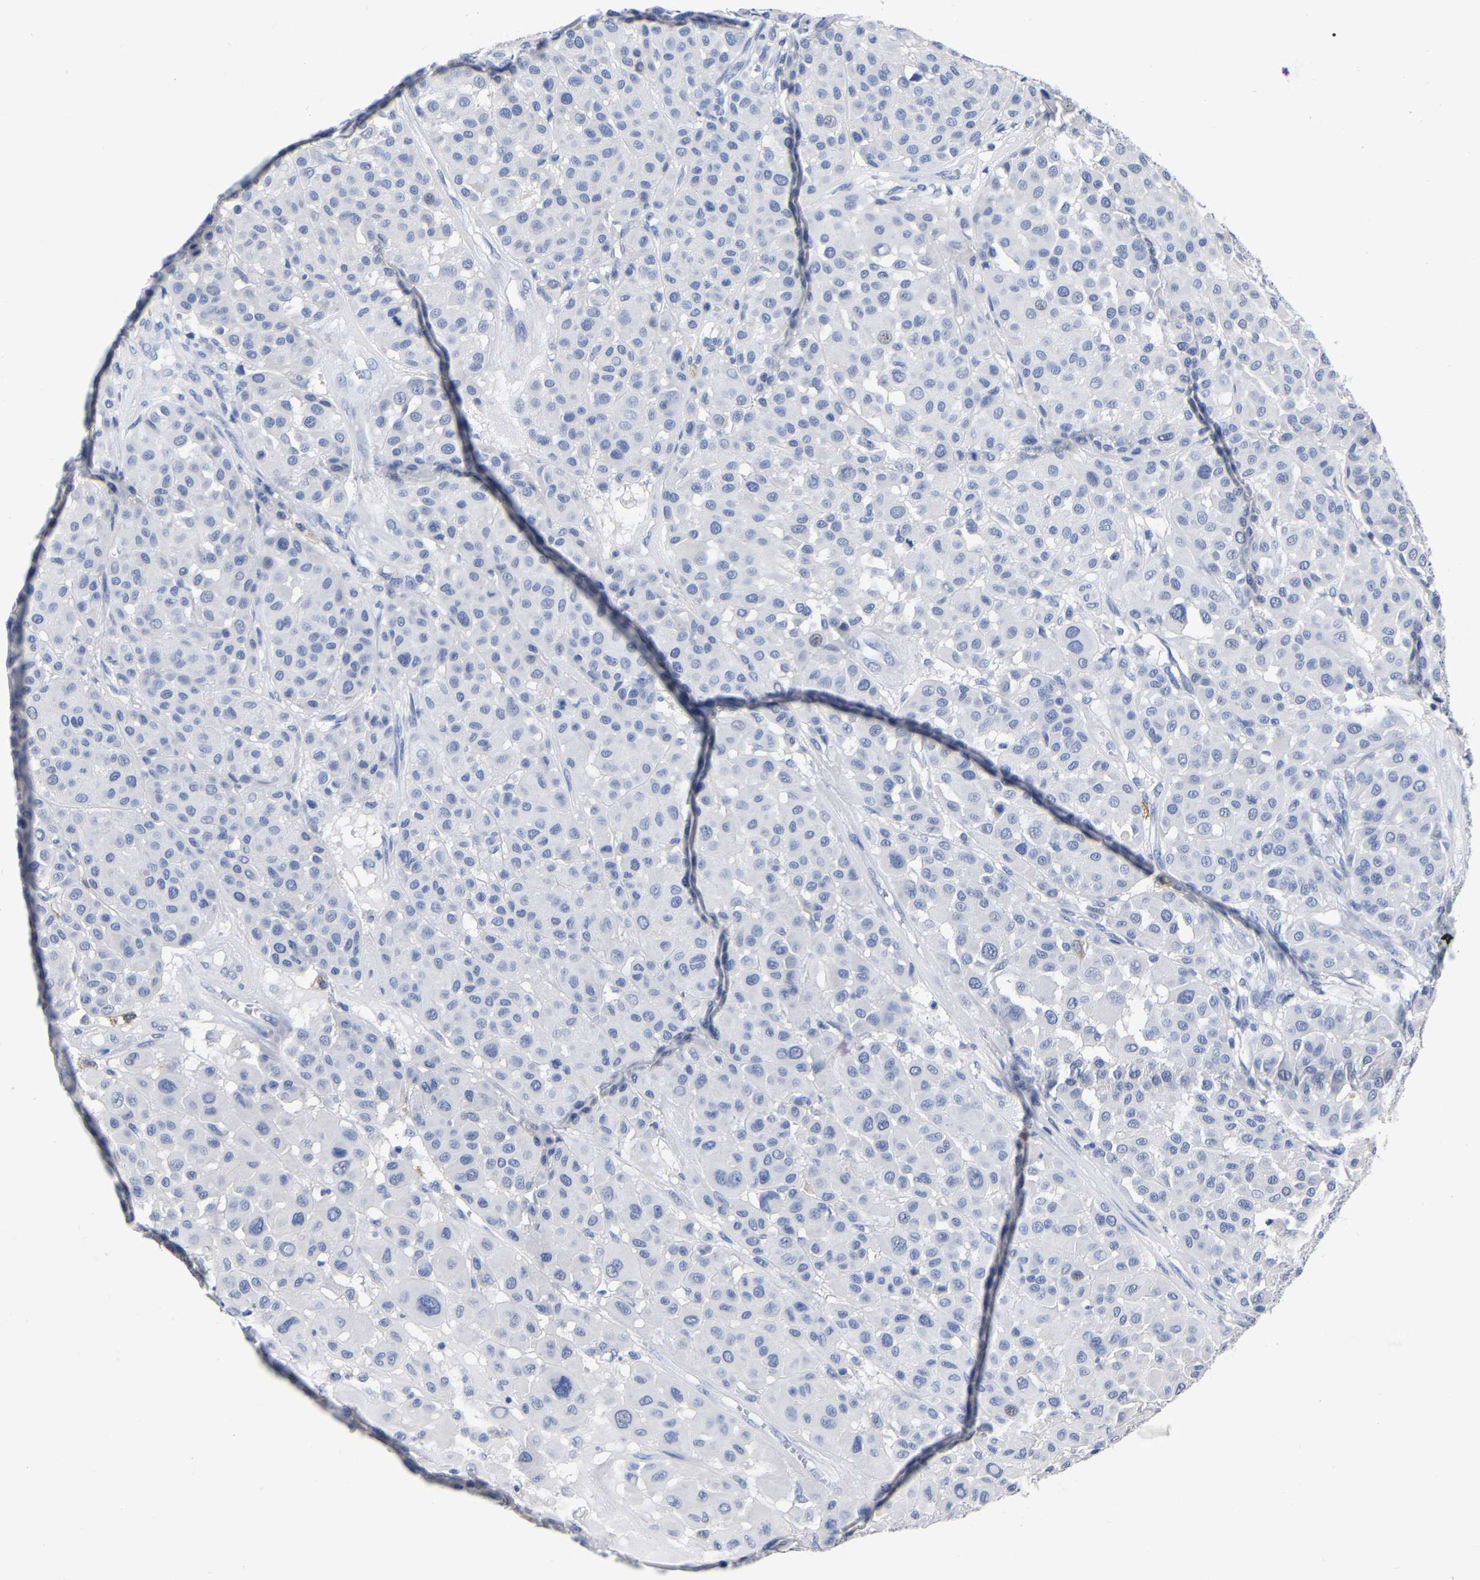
{"staining": {"intensity": "negative", "quantity": "none", "location": "none"}, "tissue": "melanoma", "cell_type": "Tumor cells", "image_type": "cancer", "snomed": [{"axis": "morphology", "description": "Malignant melanoma, Metastatic site"}, {"axis": "topography", "description": "Soft tissue"}], "caption": "Tumor cells show no significant positivity in melanoma.", "gene": "ANXA13", "patient": {"sex": "male", "age": 41}}